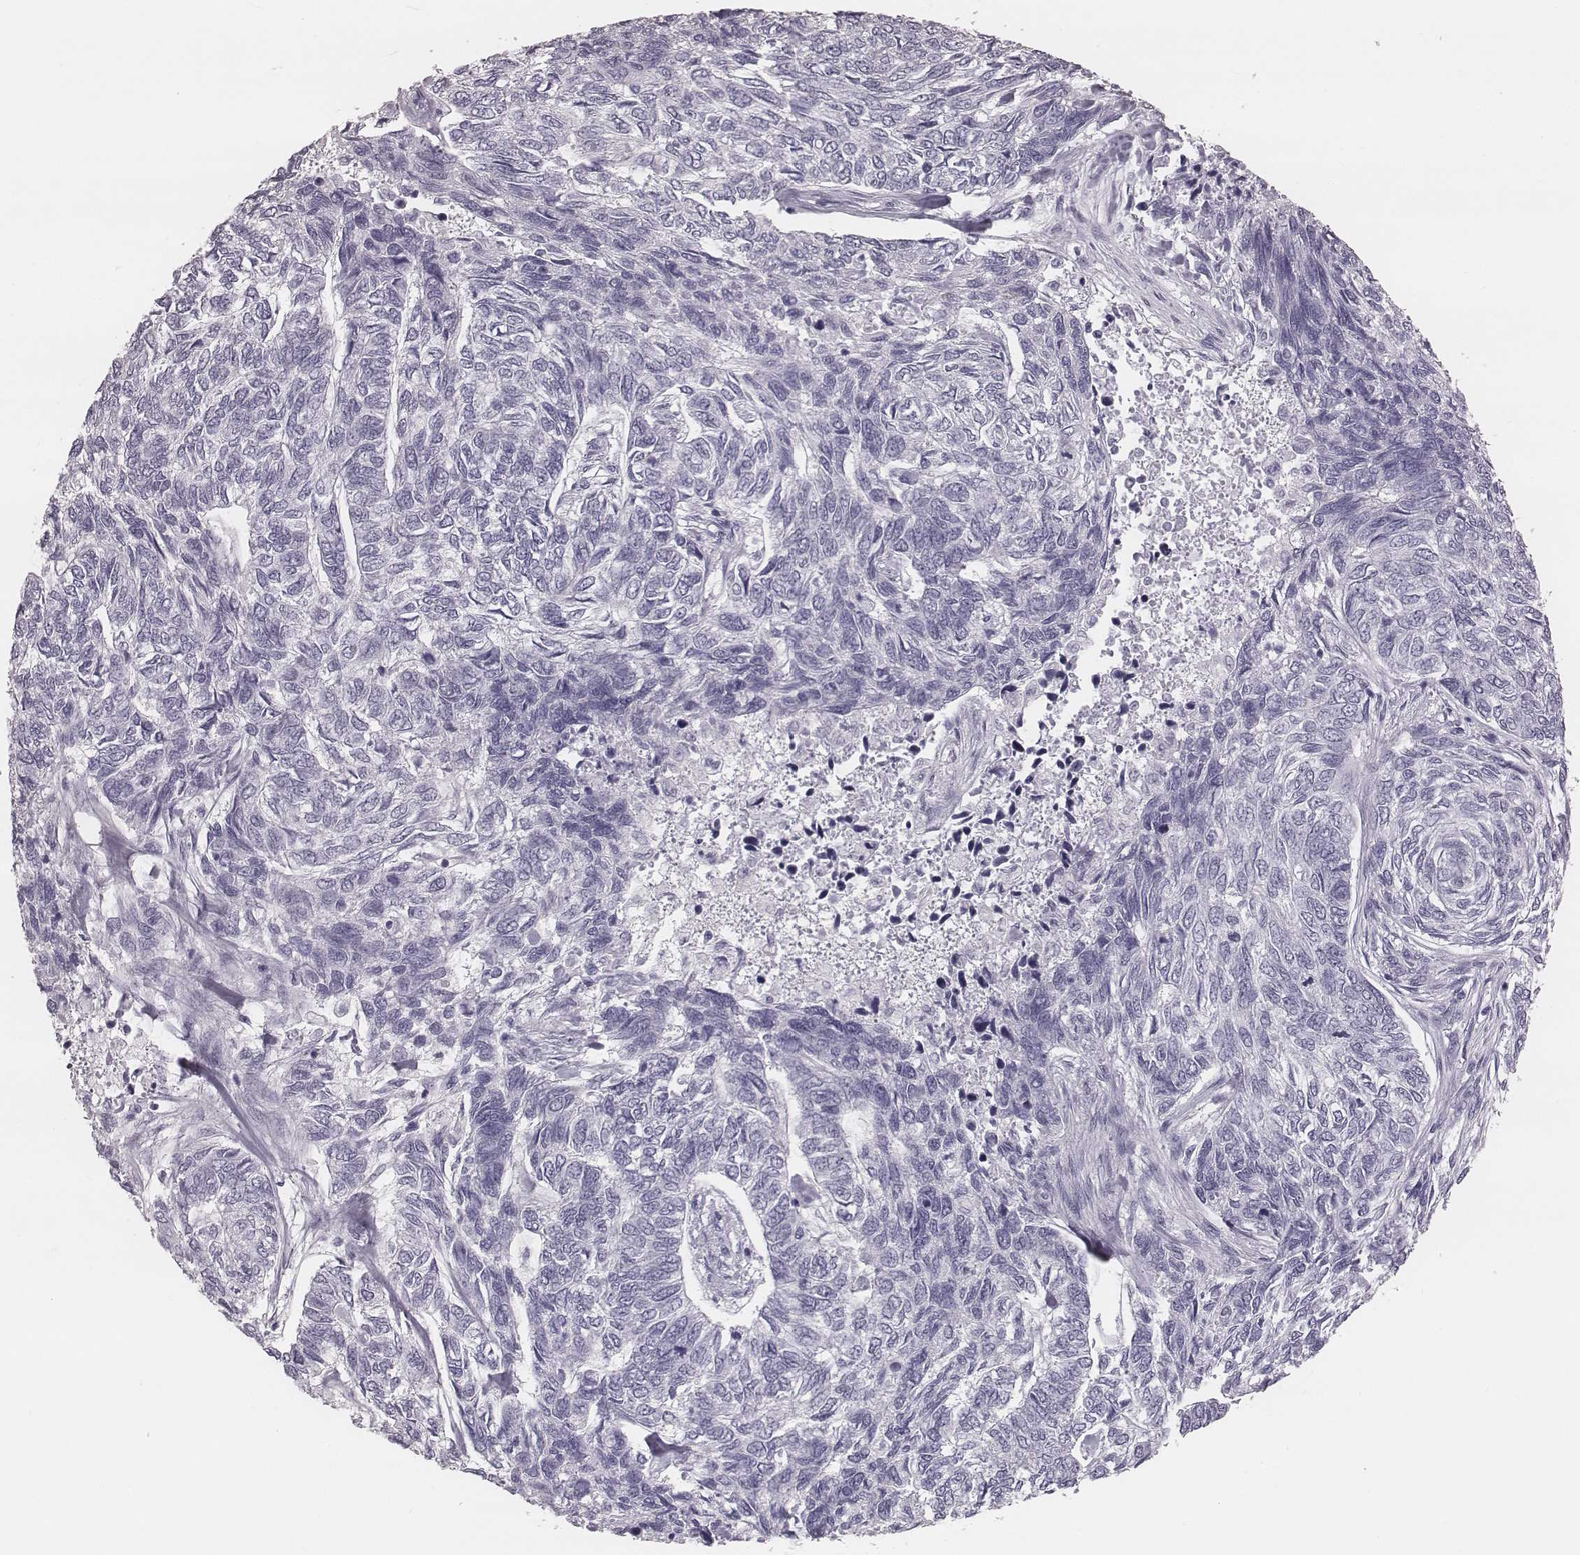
{"staining": {"intensity": "negative", "quantity": "none", "location": "none"}, "tissue": "skin cancer", "cell_type": "Tumor cells", "image_type": "cancer", "snomed": [{"axis": "morphology", "description": "Basal cell carcinoma"}, {"axis": "topography", "description": "Skin"}], "caption": "The micrograph displays no significant expression in tumor cells of skin cancer (basal cell carcinoma).", "gene": "KRT74", "patient": {"sex": "female", "age": 65}}